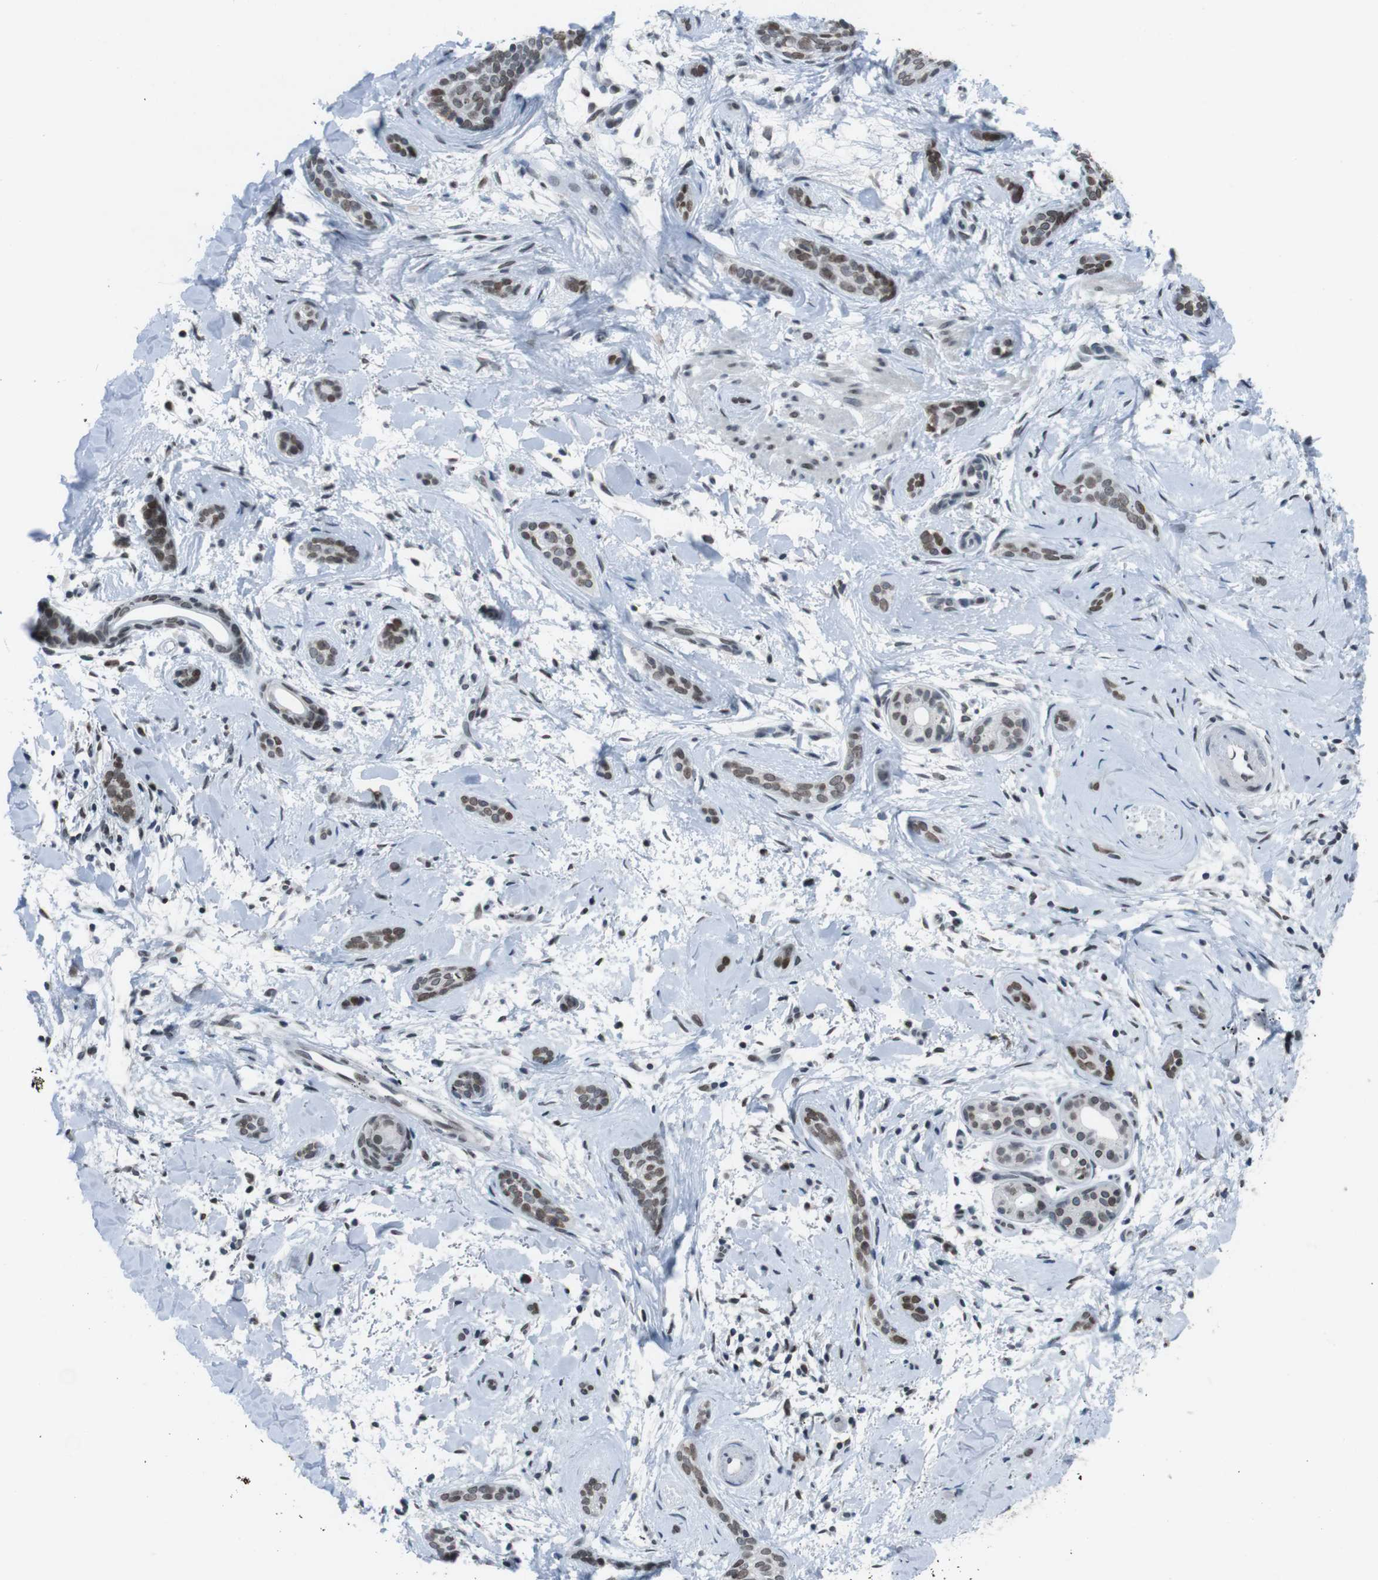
{"staining": {"intensity": "moderate", "quantity": ">75%", "location": "cytoplasmic/membranous,nuclear"}, "tissue": "skin cancer", "cell_type": "Tumor cells", "image_type": "cancer", "snomed": [{"axis": "morphology", "description": "Basal cell carcinoma"}, {"axis": "morphology", "description": "Adnexal tumor, benign"}, {"axis": "topography", "description": "Skin"}], "caption": "Protein expression analysis of skin cancer reveals moderate cytoplasmic/membranous and nuclear expression in about >75% of tumor cells. The protein of interest is stained brown, and the nuclei are stained in blue (DAB (3,3'-diaminobenzidine) IHC with brightfield microscopy, high magnification).", "gene": "MAD1L1", "patient": {"sex": "female", "age": 42}}